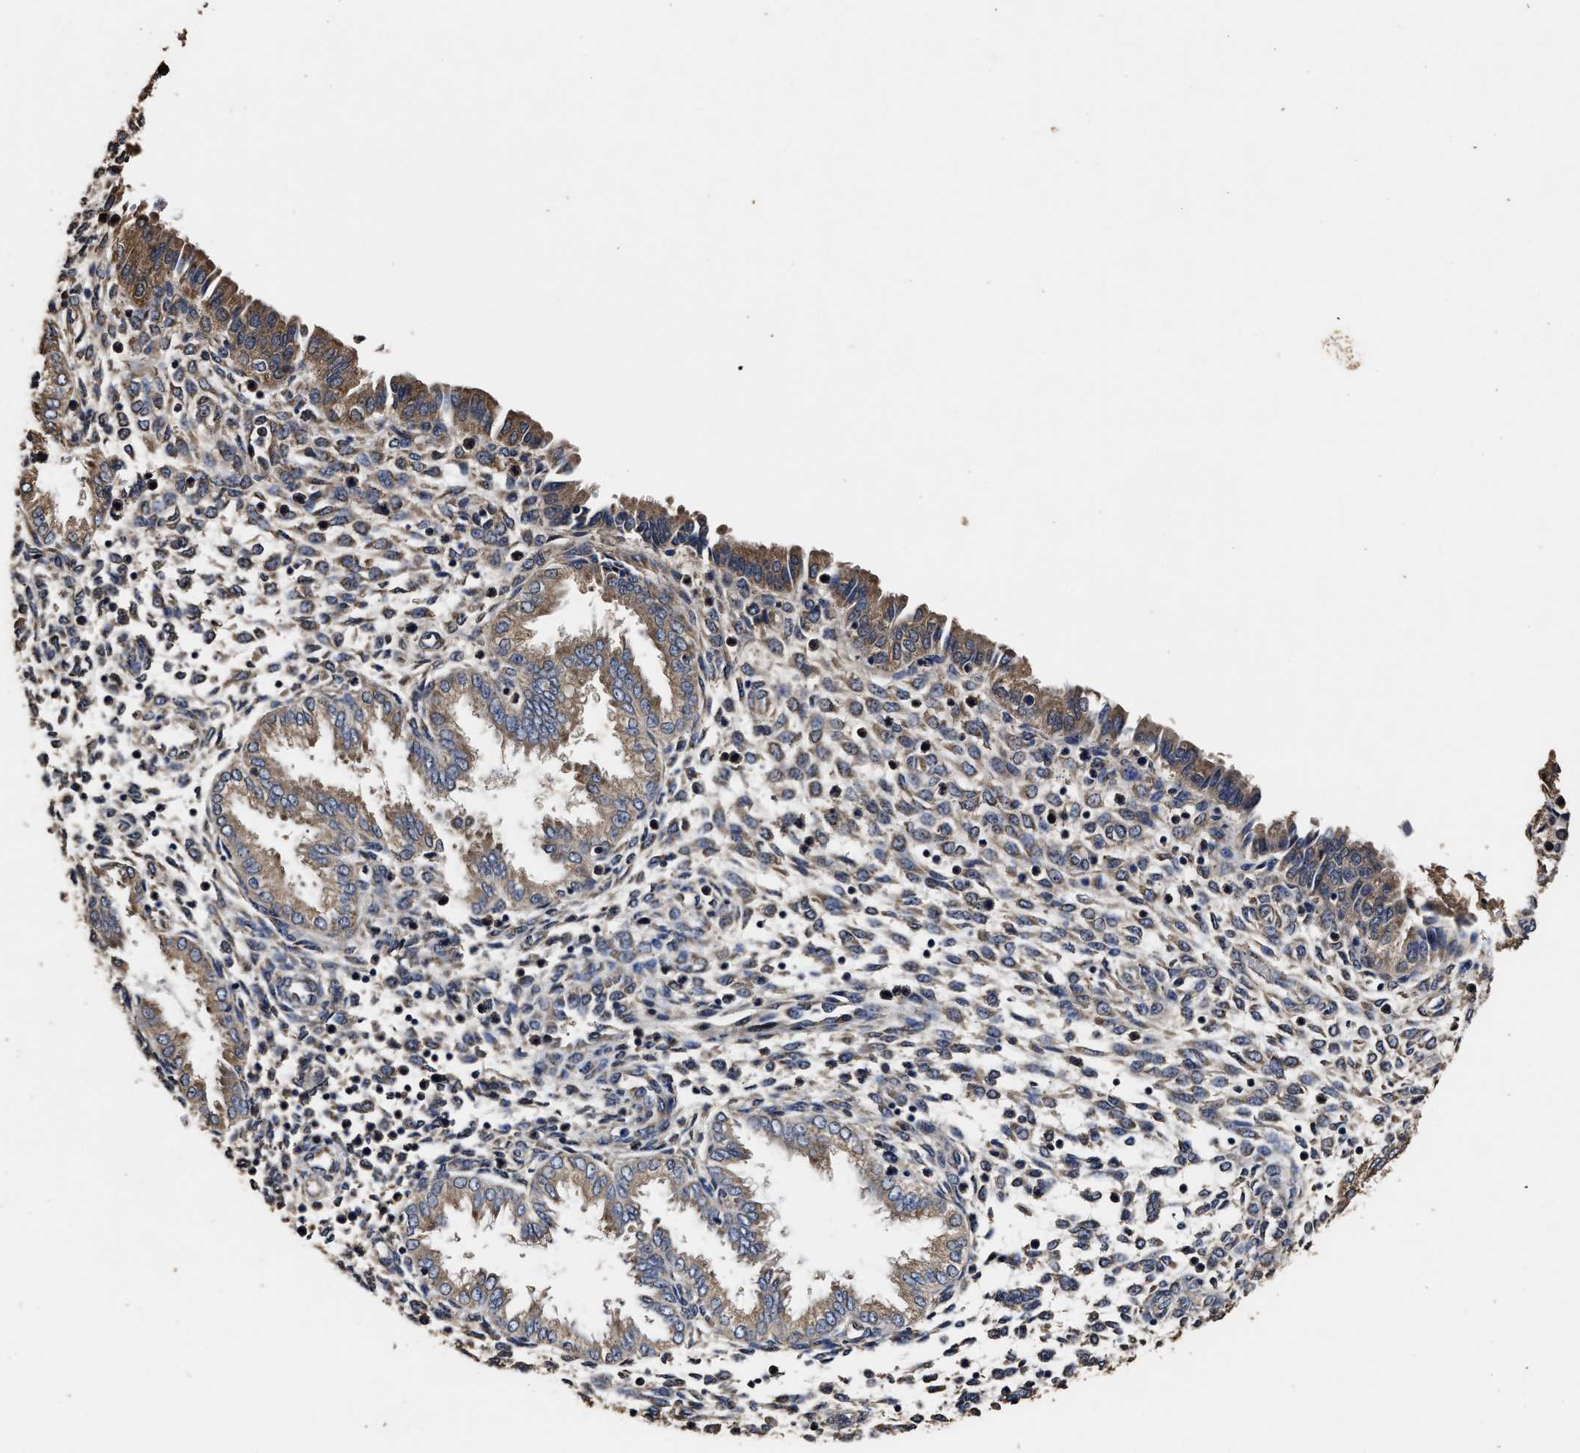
{"staining": {"intensity": "negative", "quantity": "none", "location": "none"}, "tissue": "endometrium", "cell_type": "Cells in endometrial stroma", "image_type": "normal", "snomed": [{"axis": "morphology", "description": "Normal tissue, NOS"}, {"axis": "topography", "description": "Endometrium"}], "caption": "Immunohistochemistry photomicrograph of normal endometrium stained for a protein (brown), which displays no expression in cells in endometrial stroma.", "gene": "PPM1K", "patient": {"sex": "female", "age": 33}}